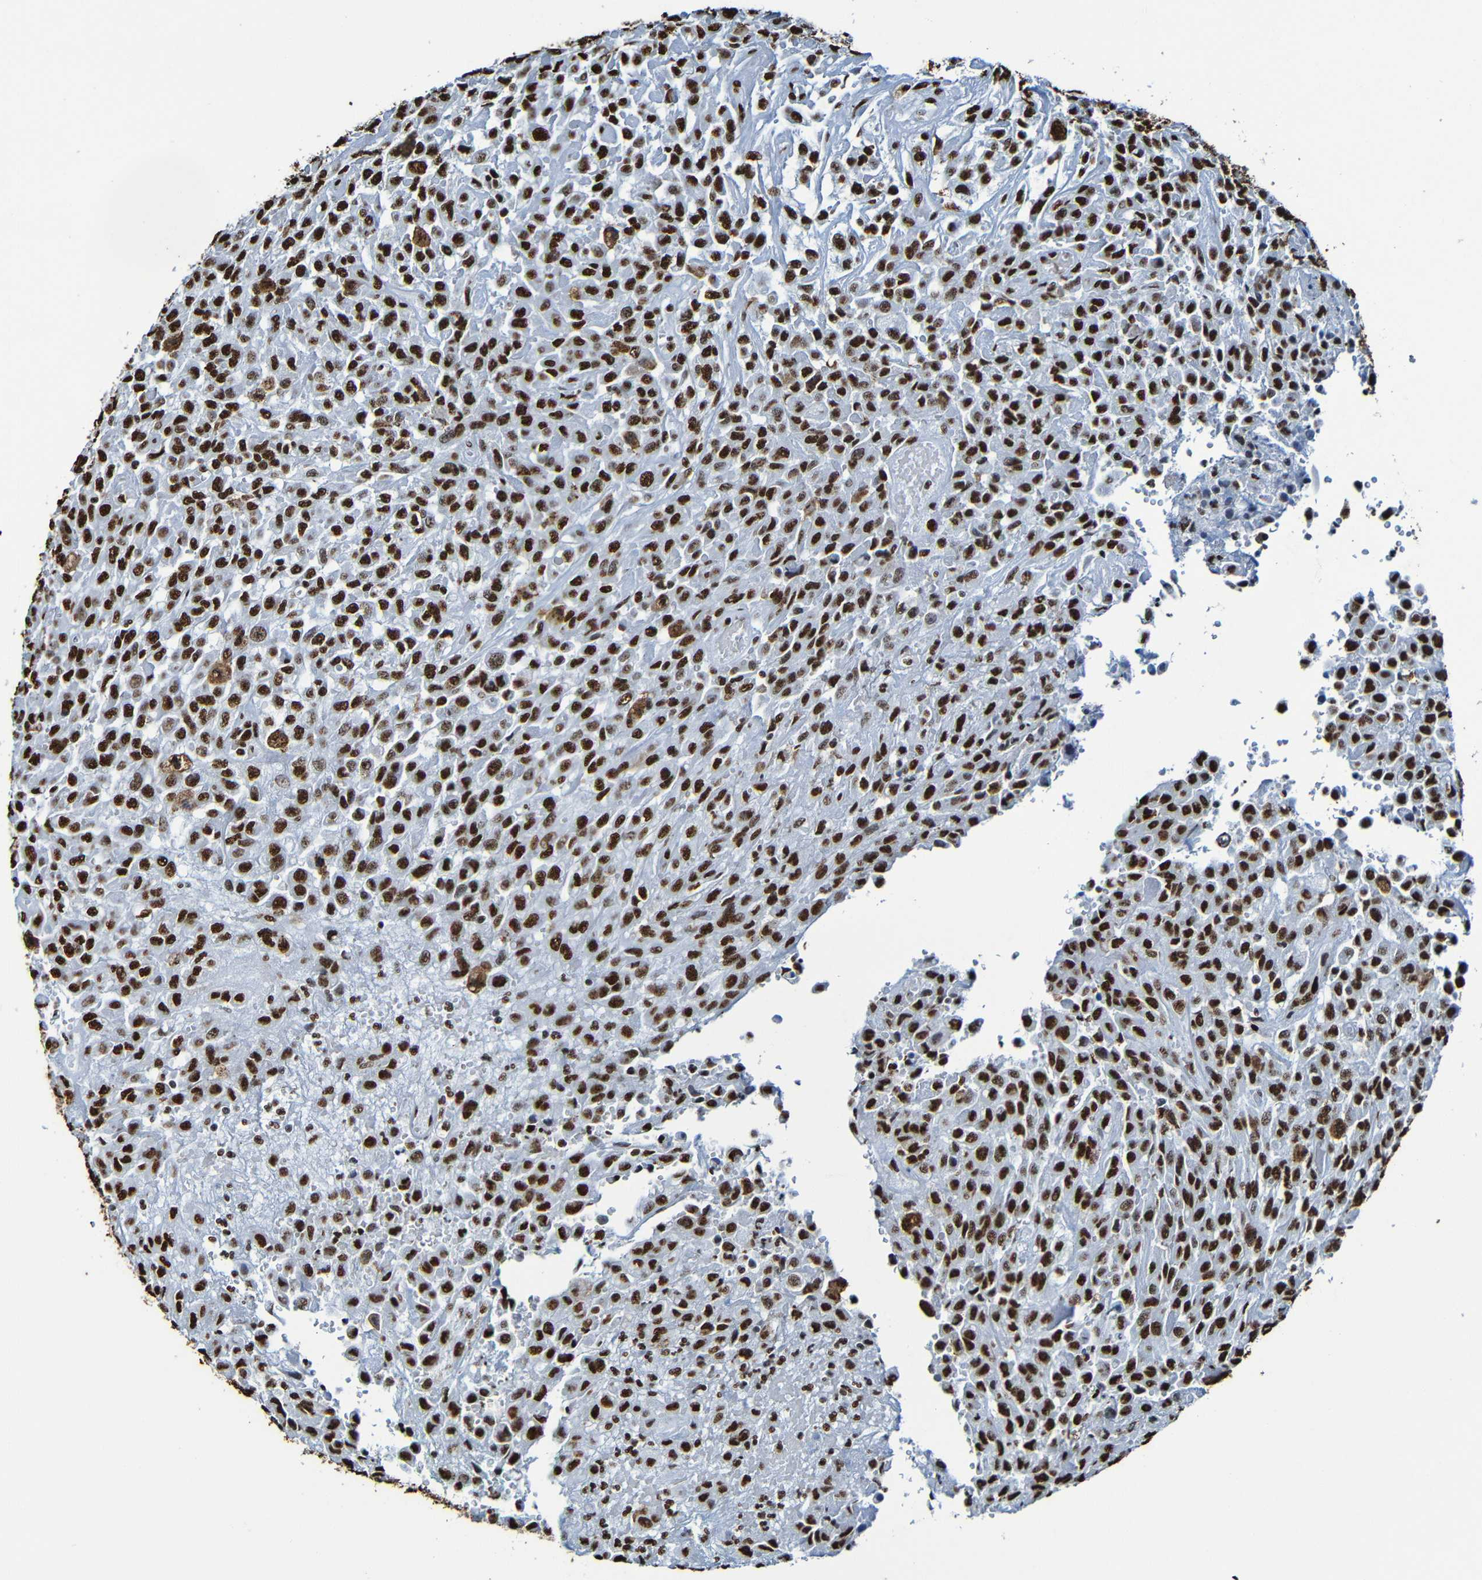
{"staining": {"intensity": "strong", "quantity": ">75%", "location": "nuclear"}, "tissue": "urothelial cancer", "cell_type": "Tumor cells", "image_type": "cancer", "snomed": [{"axis": "morphology", "description": "Urothelial carcinoma, High grade"}, {"axis": "topography", "description": "Urinary bladder"}], "caption": "Urothelial cancer stained with a protein marker displays strong staining in tumor cells.", "gene": "SRSF3", "patient": {"sex": "male", "age": 46}}